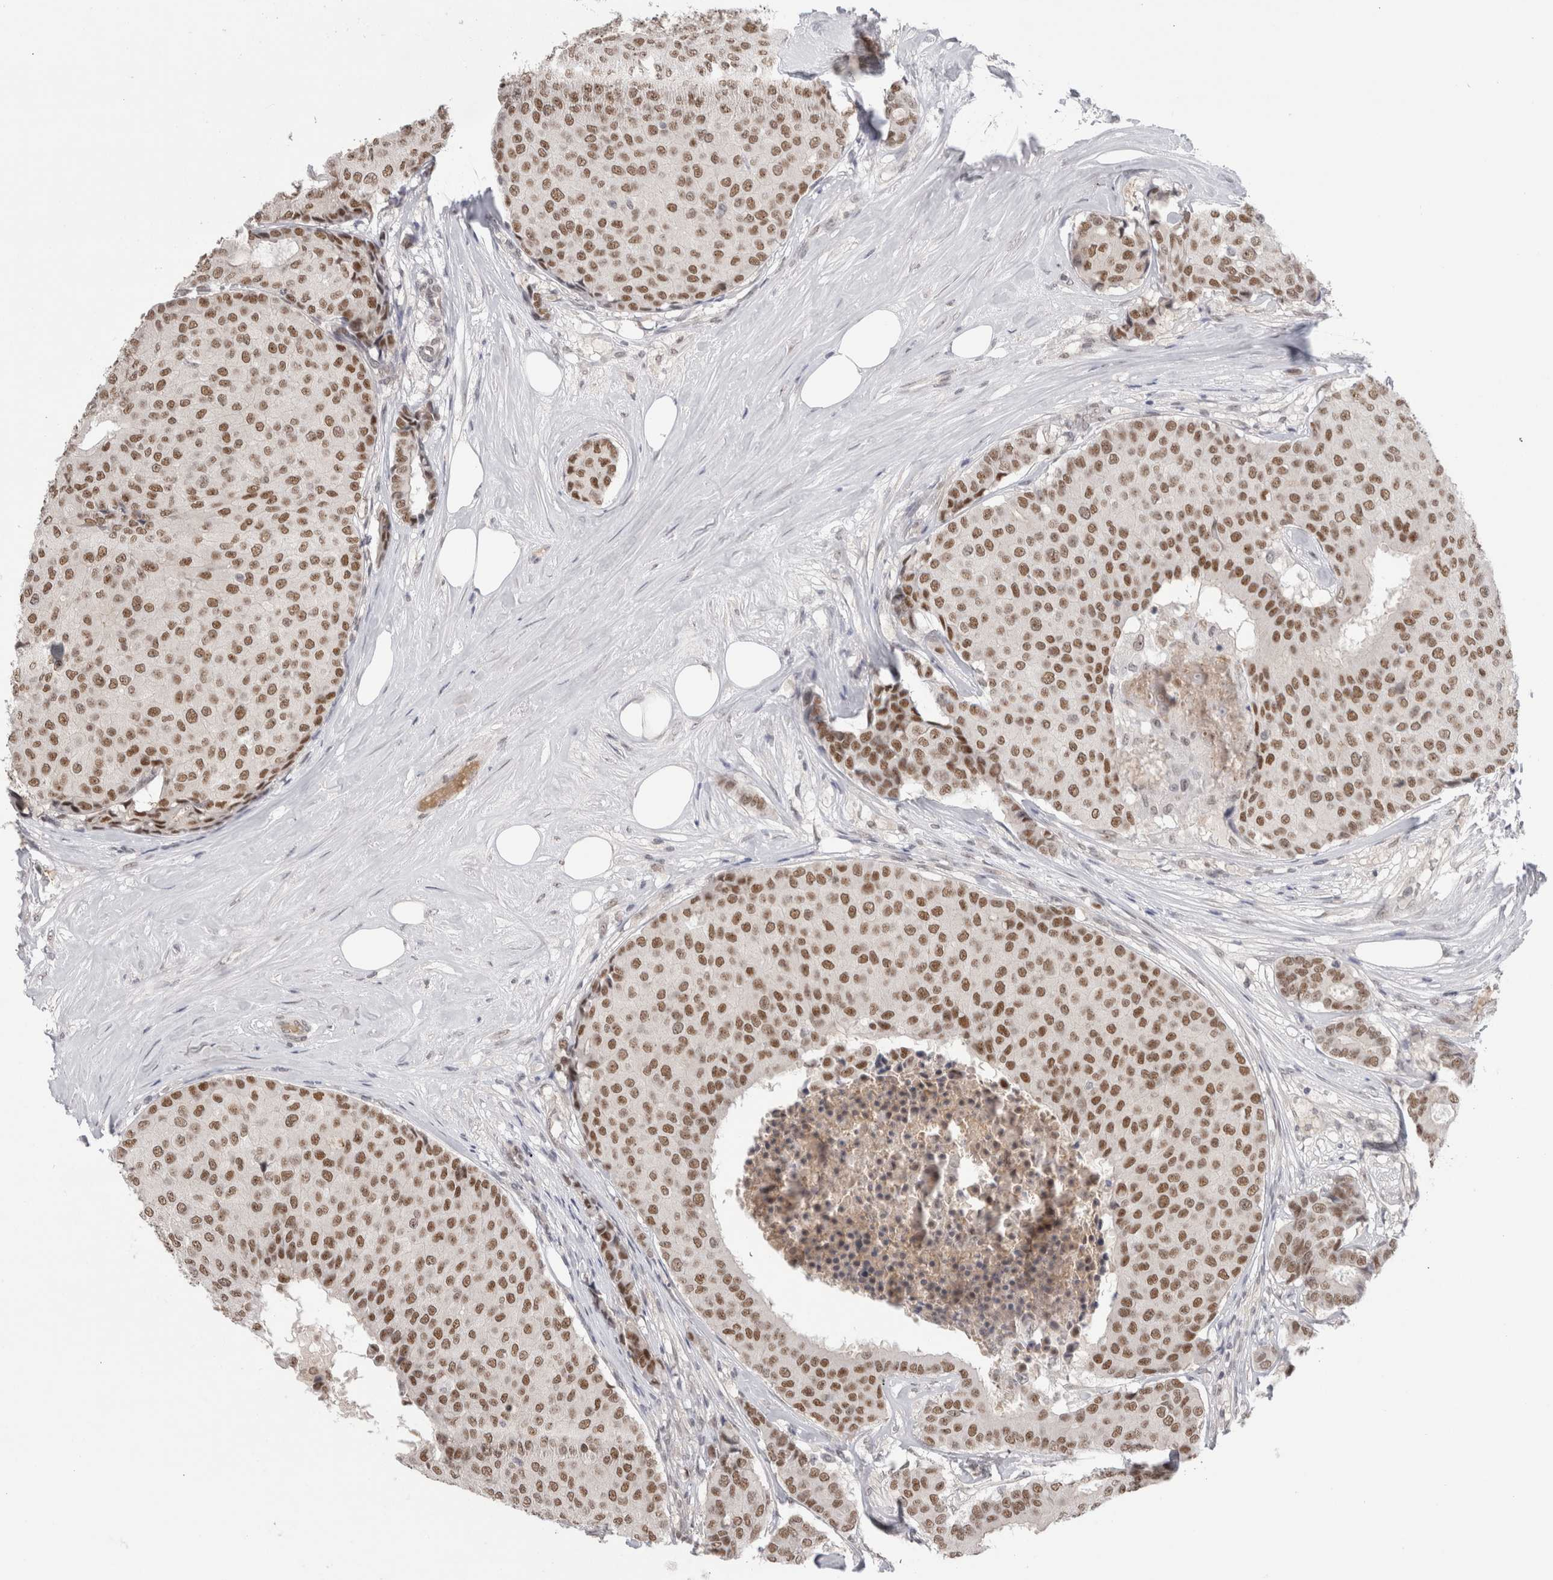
{"staining": {"intensity": "moderate", "quantity": ">75%", "location": "nuclear"}, "tissue": "breast cancer", "cell_type": "Tumor cells", "image_type": "cancer", "snomed": [{"axis": "morphology", "description": "Duct carcinoma"}, {"axis": "topography", "description": "Breast"}], "caption": "IHC histopathology image of breast cancer stained for a protein (brown), which demonstrates medium levels of moderate nuclear positivity in about >75% of tumor cells.", "gene": "ZNF24", "patient": {"sex": "female", "age": 75}}